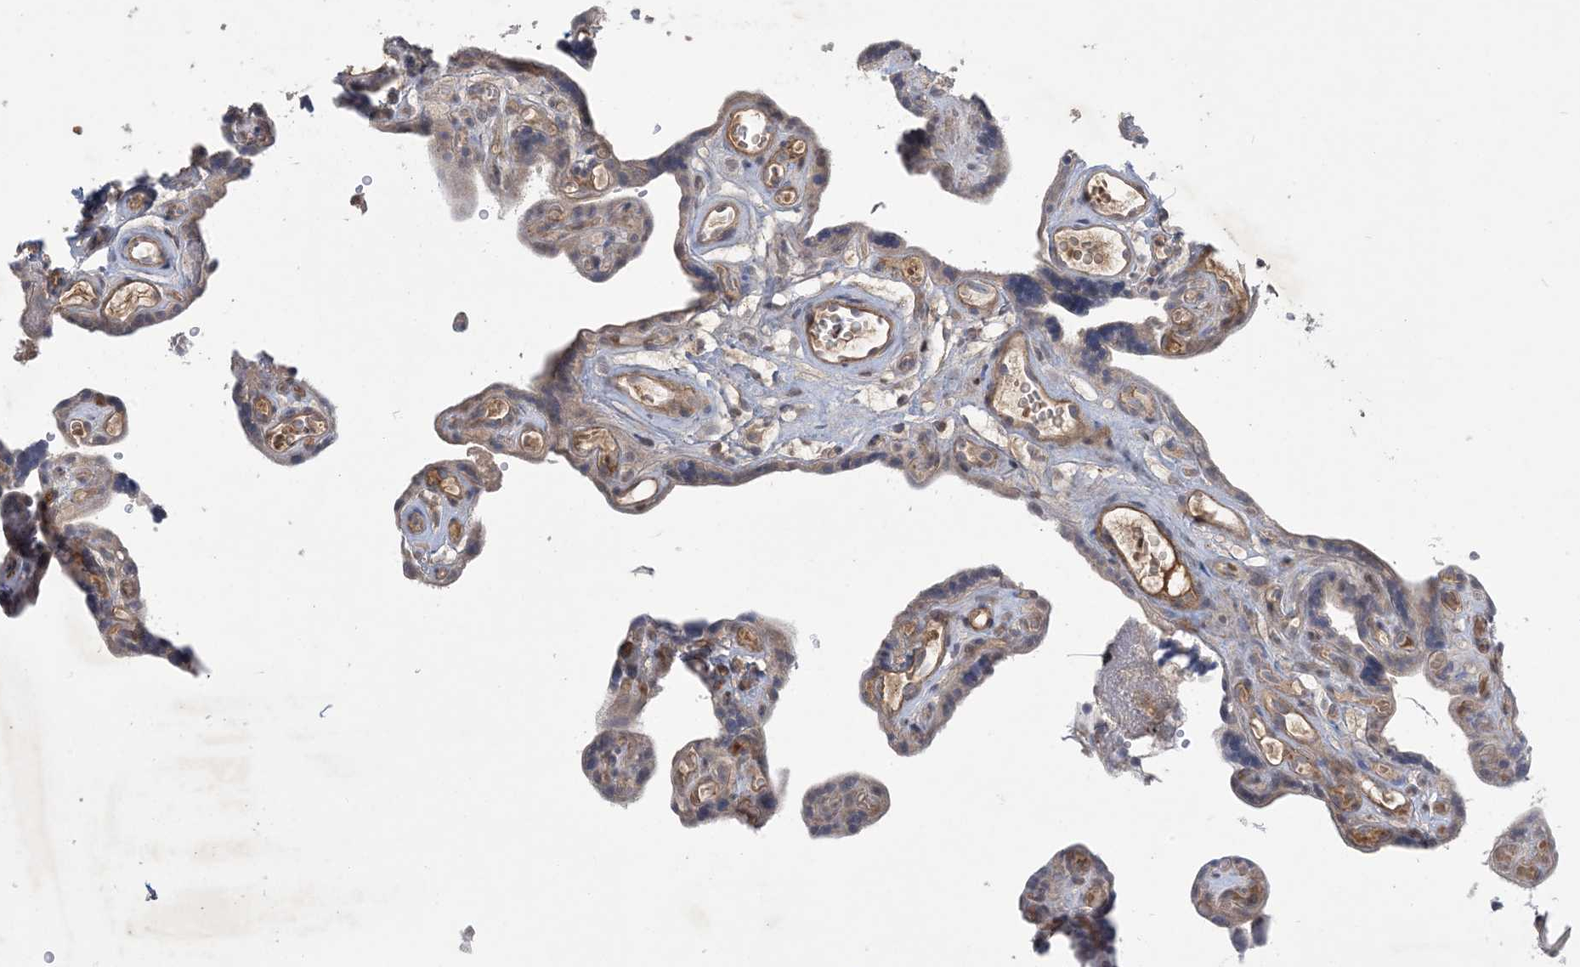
{"staining": {"intensity": "moderate", "quantity": ">75%", "location": "cytoplasmic/membranous"}, "tissue": "placenta", "cell_type": "Decidual cells", "image_type": "normal", "snomed": [{"axis": "morphology", "description": "Normal tissue, NOS"}, {"axis": "topography", "description": "Placenta"}], "caption": "This is a micrograph of immunohistochemistry staining of normal placenta, which shows moderate staining in the cytoplasmic/membranous of decidual cells.", "gene": "AK9", "patient": {"sex": "female", "age": 30}}